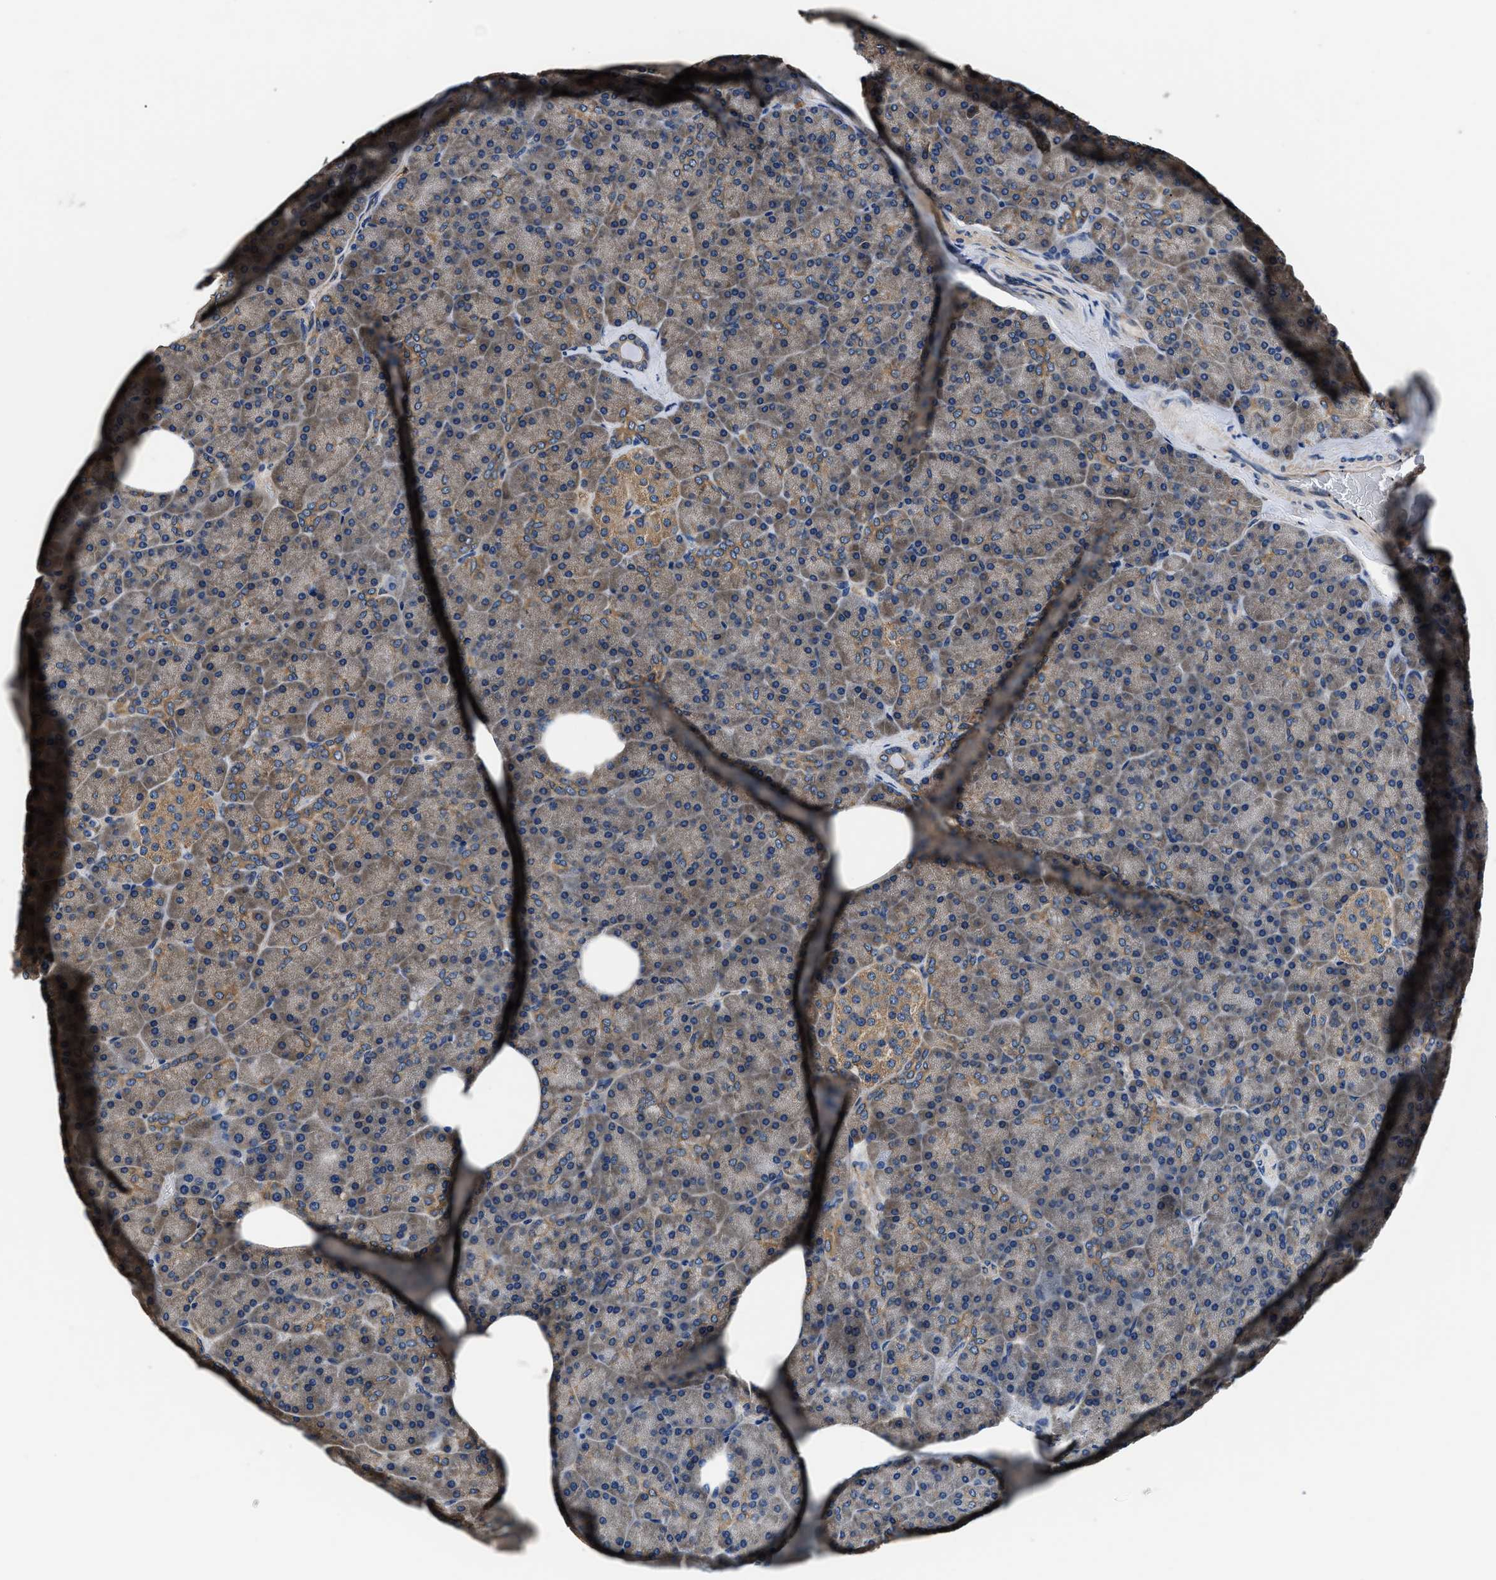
{"staining": {"intensity": "moderate", "quantity": ">75%", "location": "cytoplasmic/membranous"}, "tissue": "pancreas", "cell_type": "Exocrine glandular cells", "image_type": "normal", "snomed": [{"axis": "morphology", "description": "Normal tissue, NOS"}, {"axis": "topography", "description": "Pancreas"}], "caption": "High-power microscopy captured an immunohistochemistry (IHC) micrograph of normal pancreas, revealing moderate cytoplasmic/membranous positivity in approximately >75% of exocrine glandular cells.", "gene": "DHRS7B", "patient": {"sex": "female", "age": 35}}